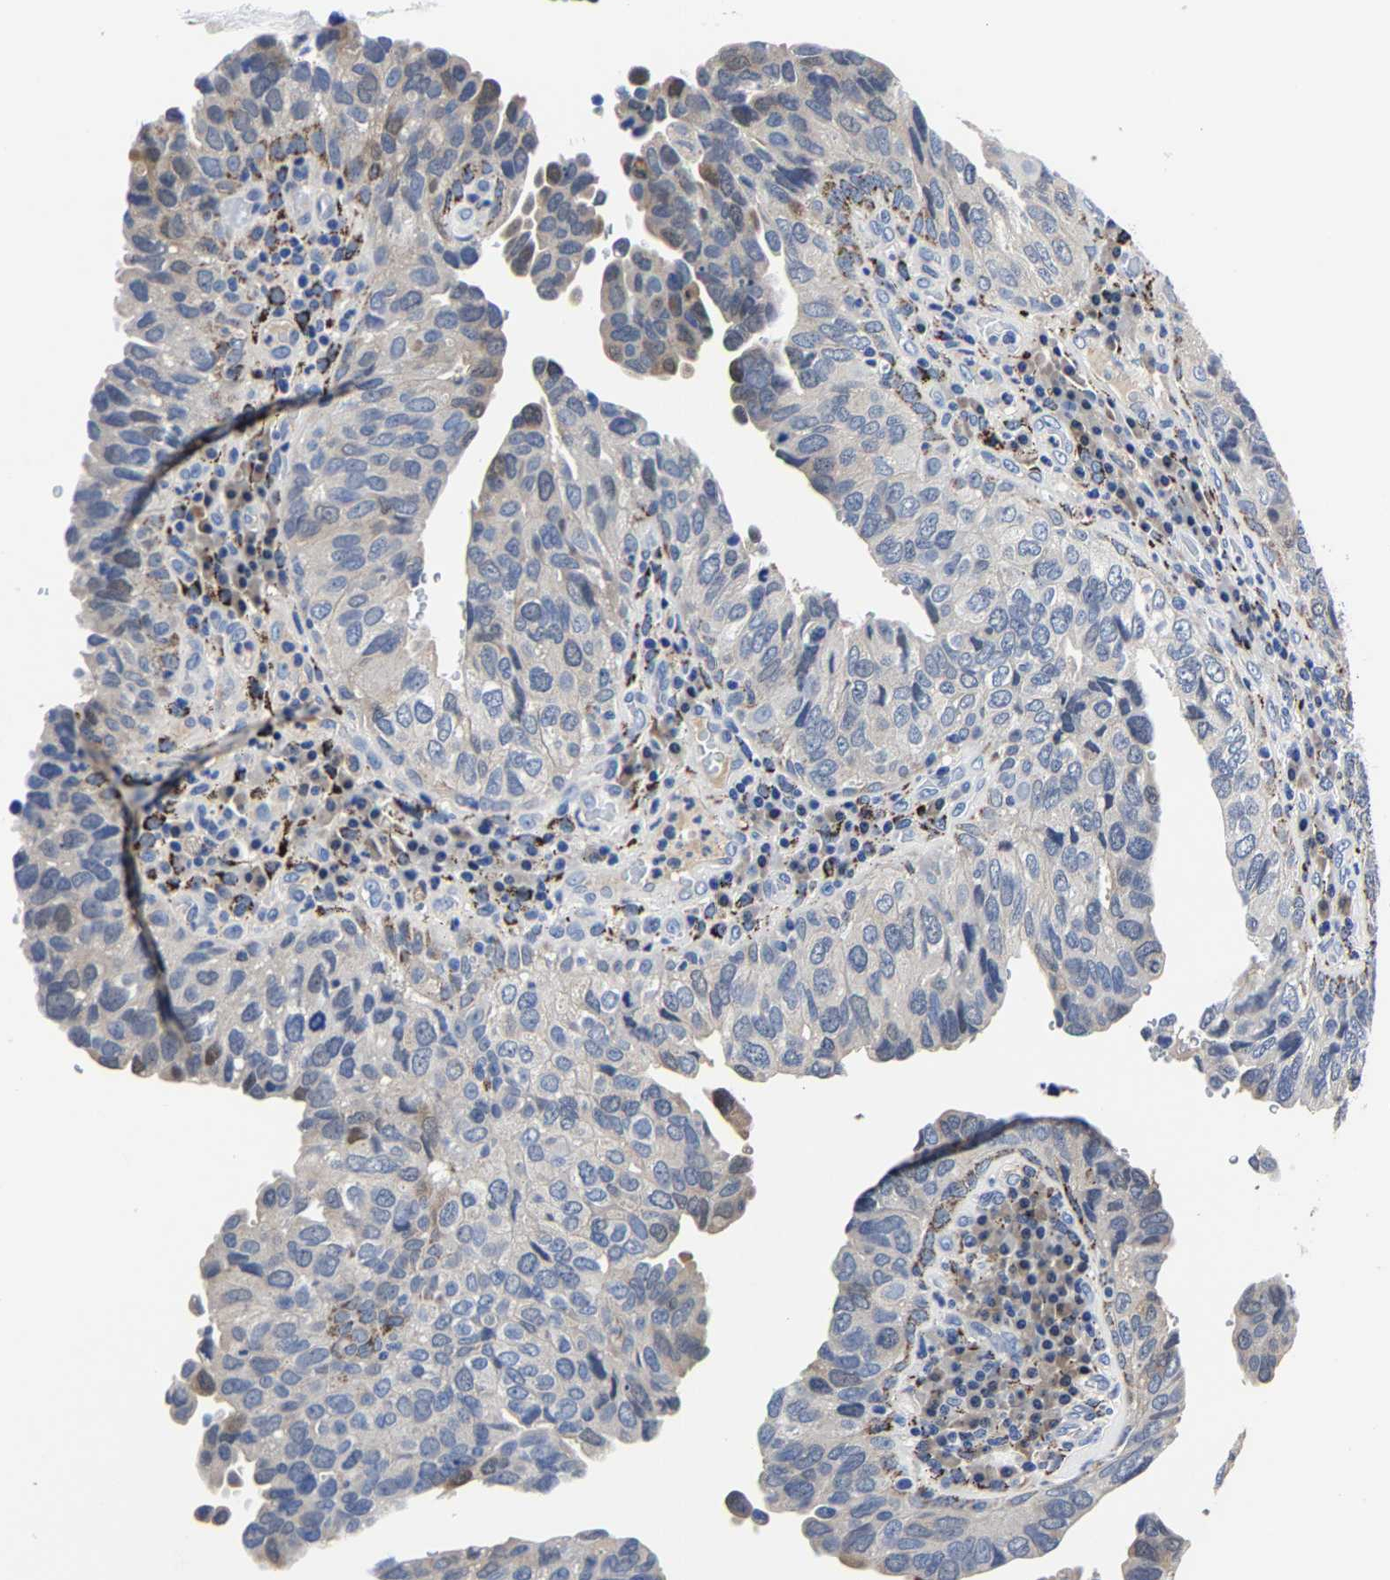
{"staining": {"intensity": "moderate", "quantity": "<25%", "location": "cytoplasmic/membranous"}, "tissue": "urothelial cancer", "cell_type": "Tumor cells", "image_type": "cancer", "snomed": [{"axis": "morphology", "description": "Urothelial carcinoma, High grade"}, {"axis": "topography", "description": "Urinary bladder"}], "caption": "A high-resolution image shows immunohistochemistry staining of urothelial carcinoma (high-grade), which displays moderate cytoplasmic/membranous expression in approximately <25% of tumor cells.", "gene": "PSPH", "patient": {"sex": "female", "age": 82}}